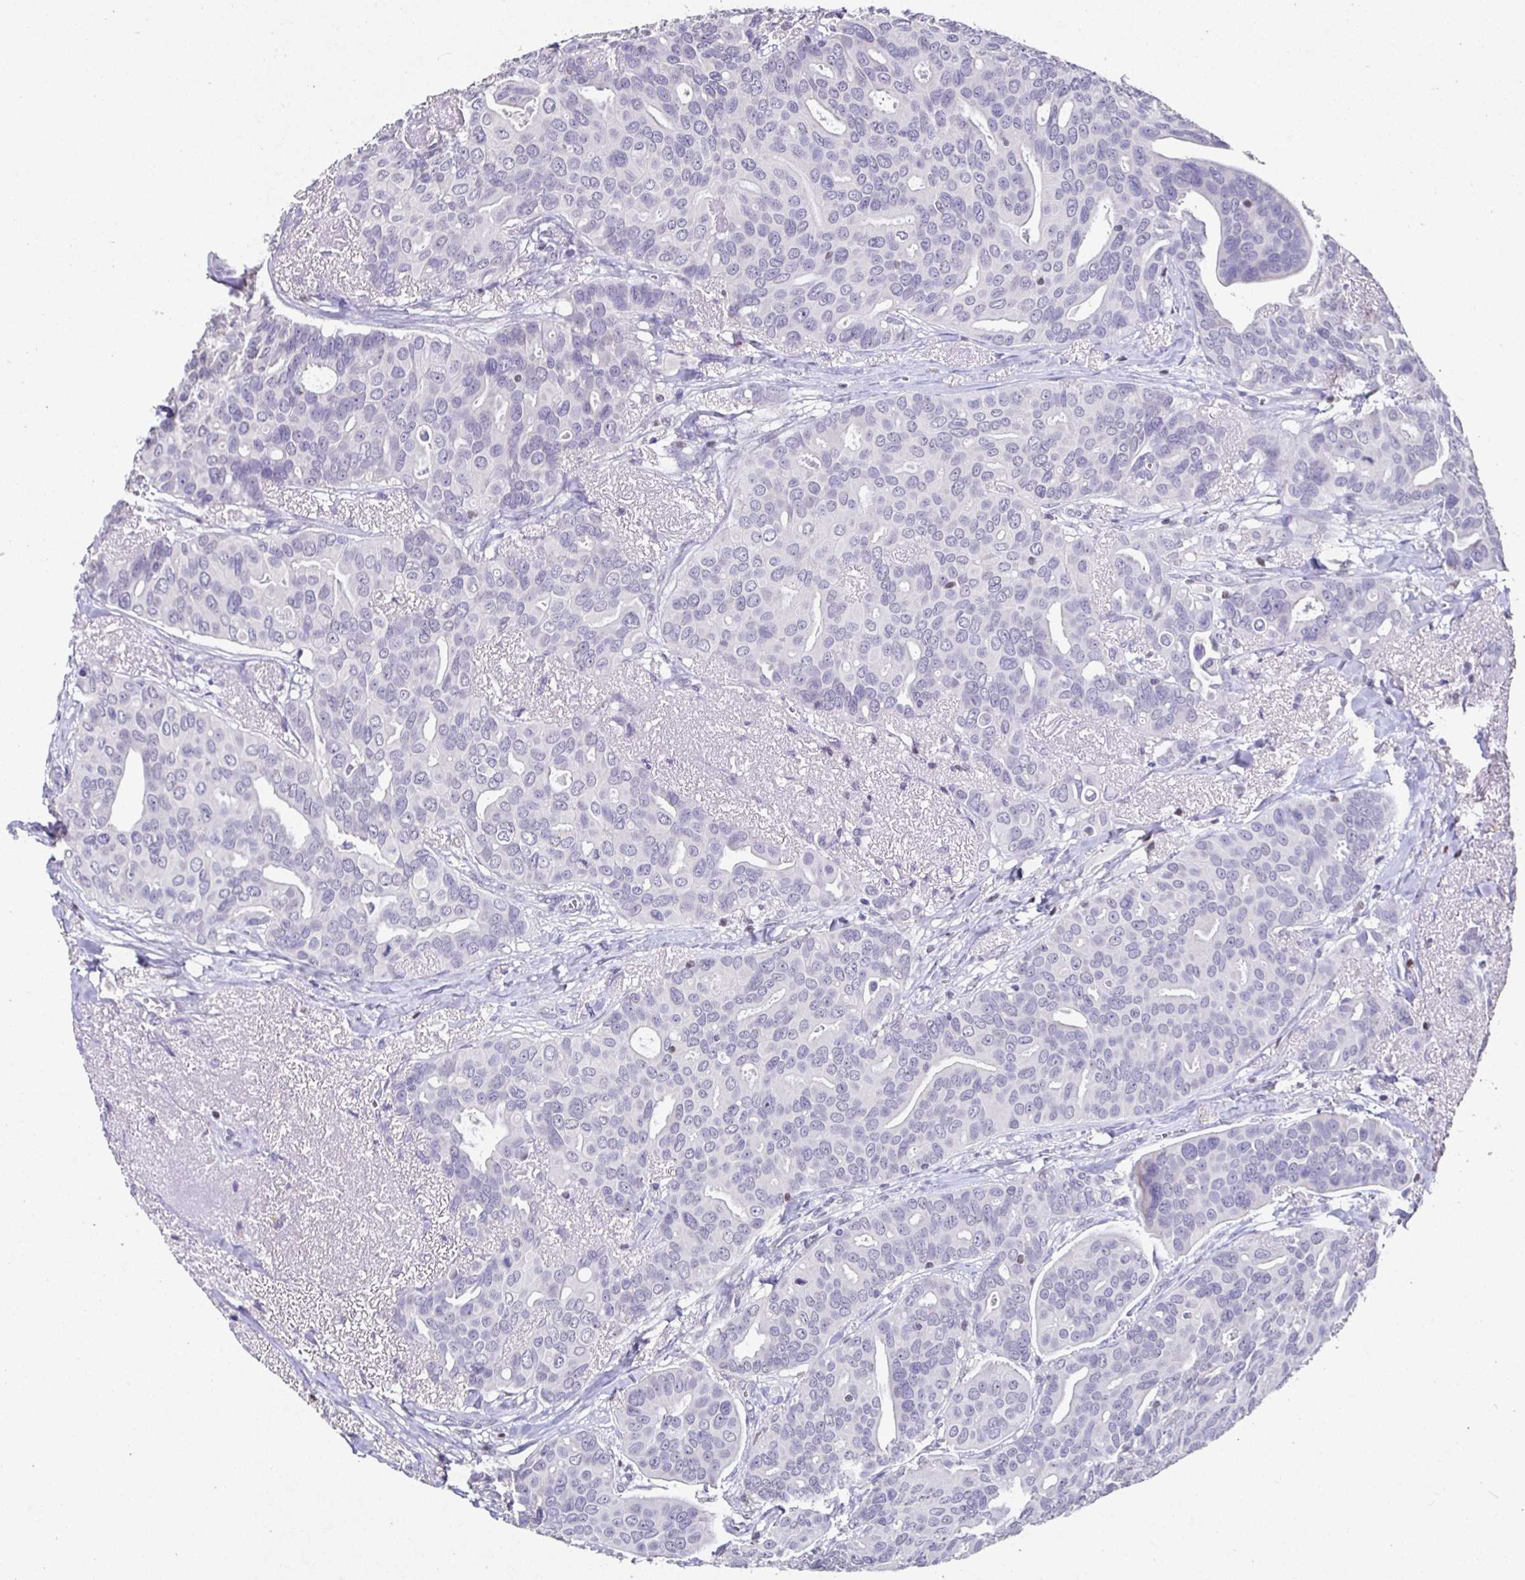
{"staining": {"intensity": "negative", "quantity": "none", "location": "none"}, "tissue": "breast cancer", "cell_type": "Tumor cells", "image_type": "cancer", "snomed": [{"axis": "morphology", "description": "Duct carcinoma"}, {"axis": "topography", "description": "Breast"}], "caption": "This is a photomicrograph of immunohistochemistry staining of breast cancer (invasive ductal carcinoma), which shows no positivity in tumor cells.", "gene": "SATB1", "patient": {"sex": "female", "age": 54}}